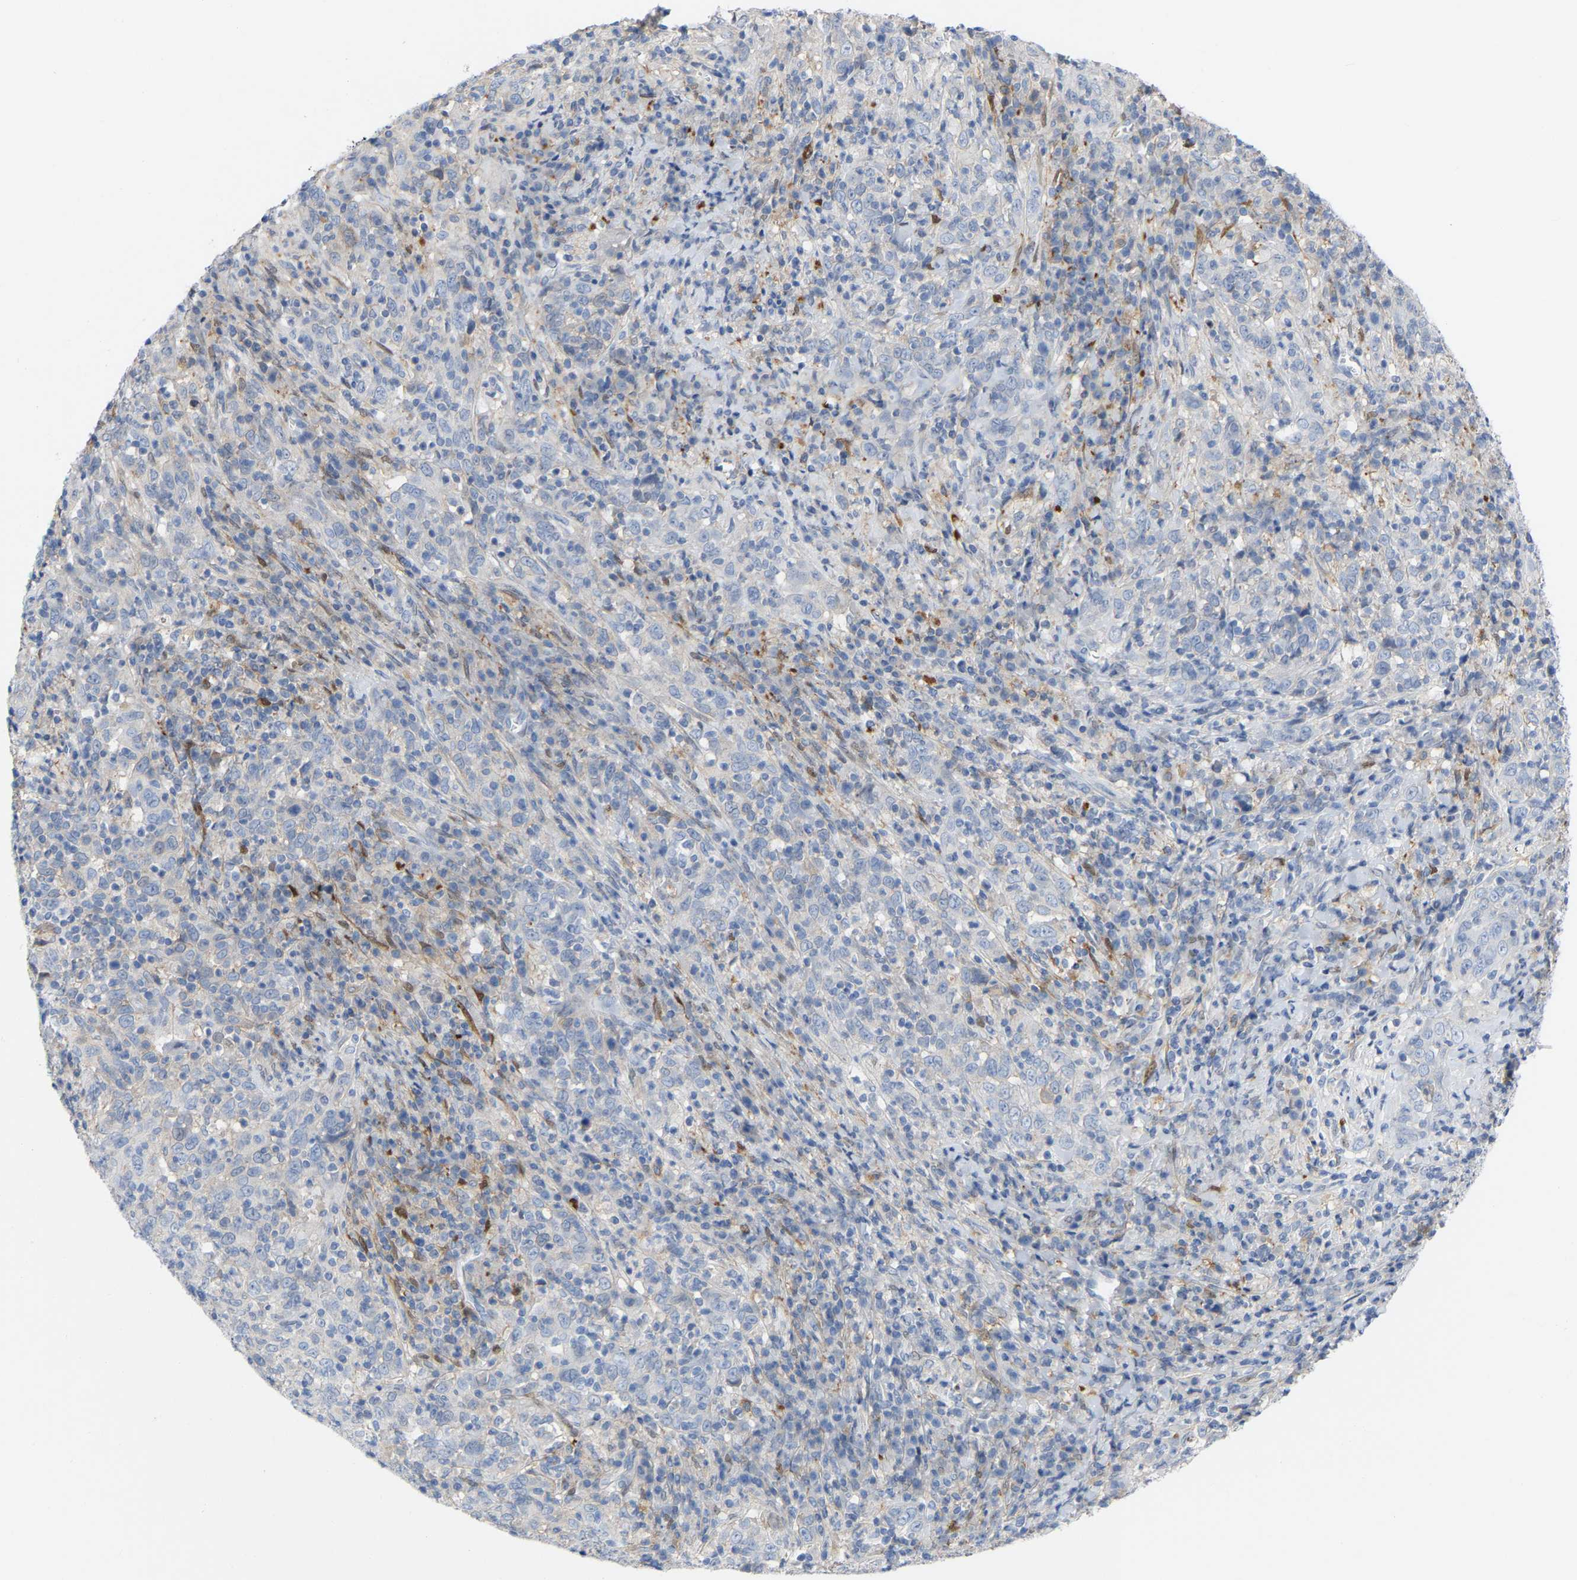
{"staining": {"intensity": "weak", "quantity": "<25%", "location": "cytoplasmic/membranous"}, "tissue": "cervical cancer", "cell_type": "Tumor cells", "image_type": "cancer", "snomed": [{"axis": "morphology", "description": "Squamous cell carcinoma, NOS"}, {"axis": "topography", "description": "Cervix"}], "caption": "This is an immunohistochemistry micrograph of human squamous cell carcinoma (cervical). There is no positivity in tumor cells.", "gene": "ABTB2", "patient": {"sex": "female", "age": 46}}